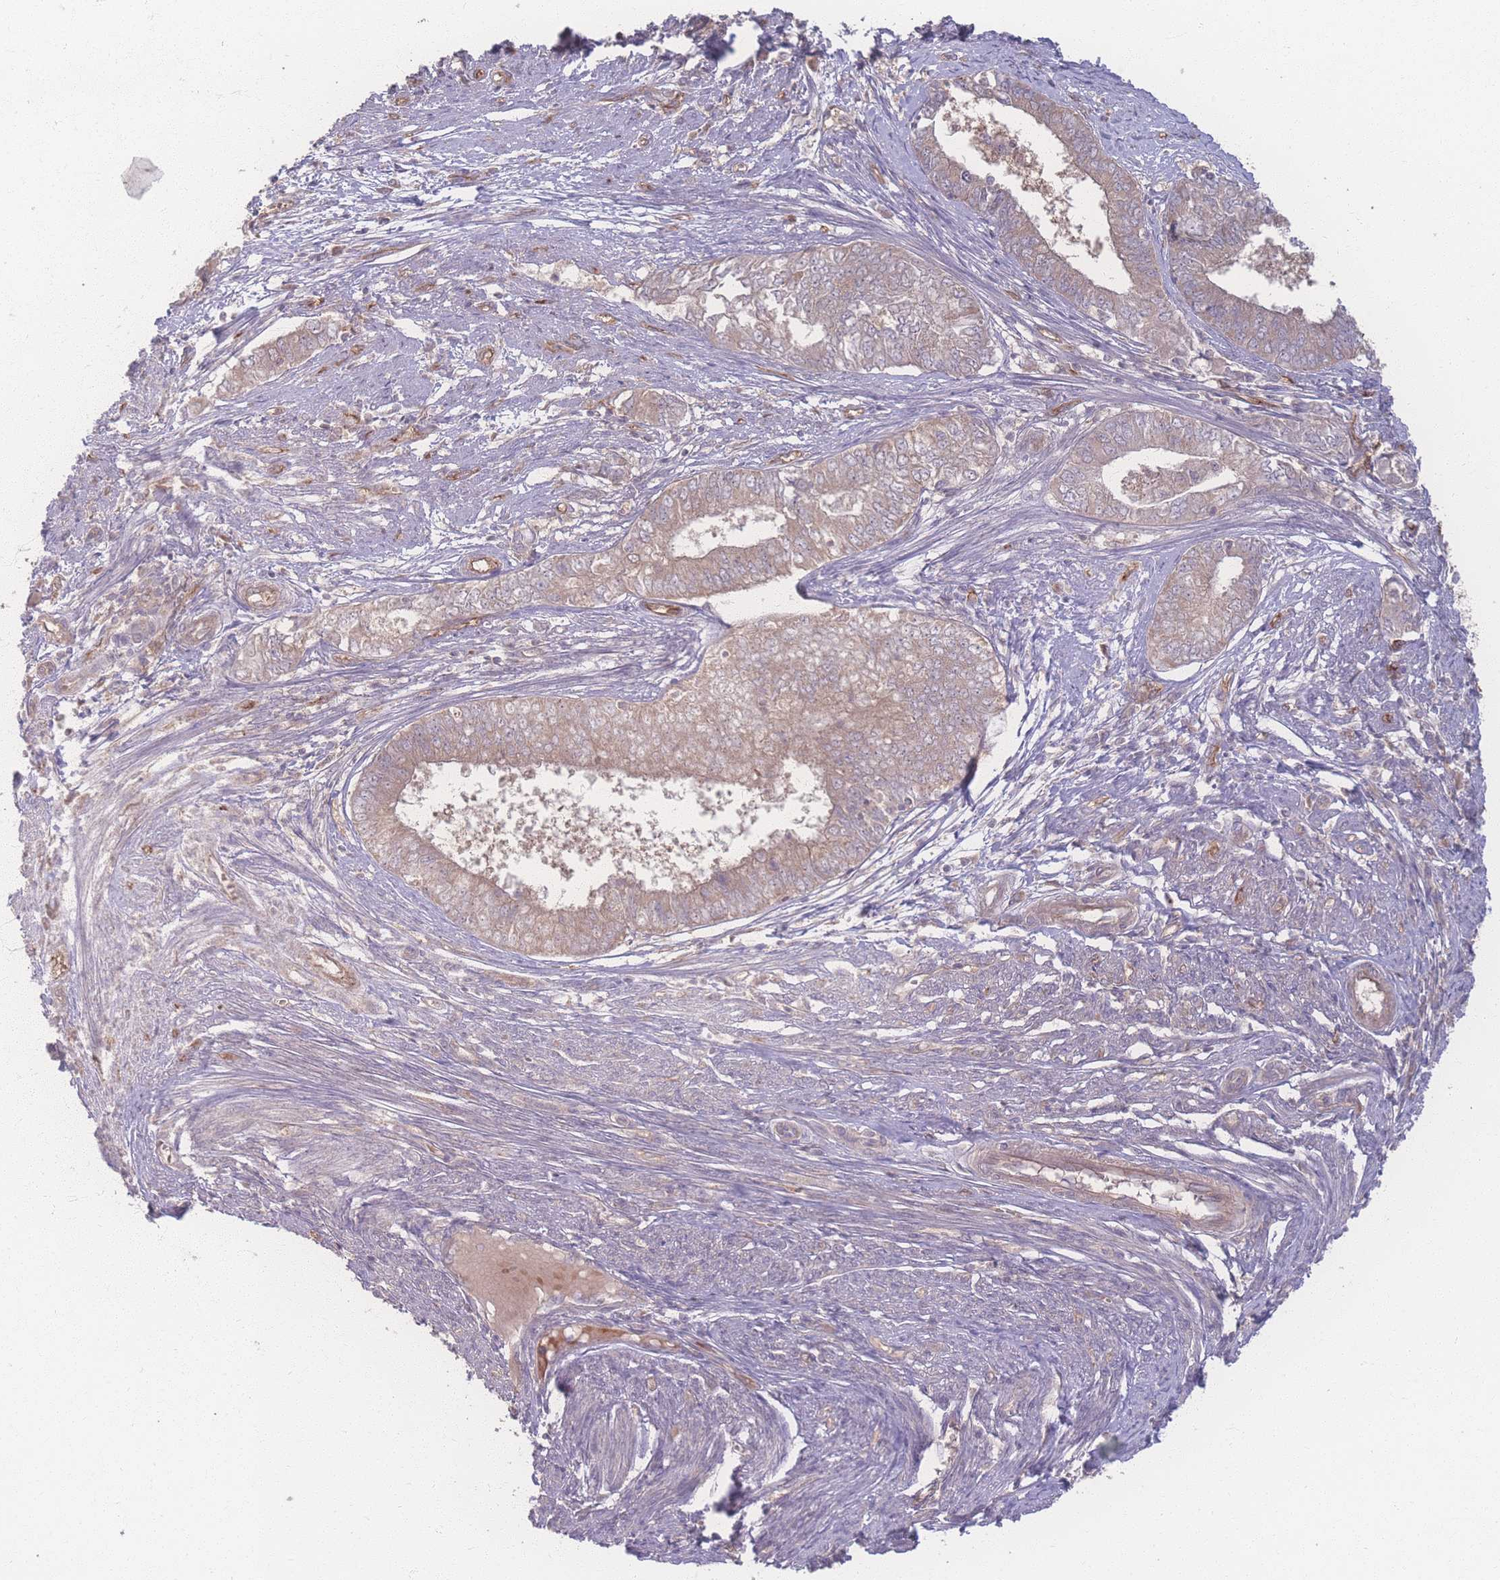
{"staining": {"intensity": "weak", "quantity": ">75%", "location": "cytoplasmic/membranous"}, "tissue": "endometrial cancer", "cell_type": "Tumor cells", "image_type": "cancer", "snomed": [{"axis": "morphology", "description": "Adenocarcinoma, NOS"}, {"axis": "topography", "description": "Endometrium"}], "caption": "Weak cytoplasmic/membranous expression for a protein is seen in about >75% of tumor cells of endometrial cancer (adenocarcinoma) using IHC.", "gene": "INSR", "patient": {"sex": "female", "age": 62}}